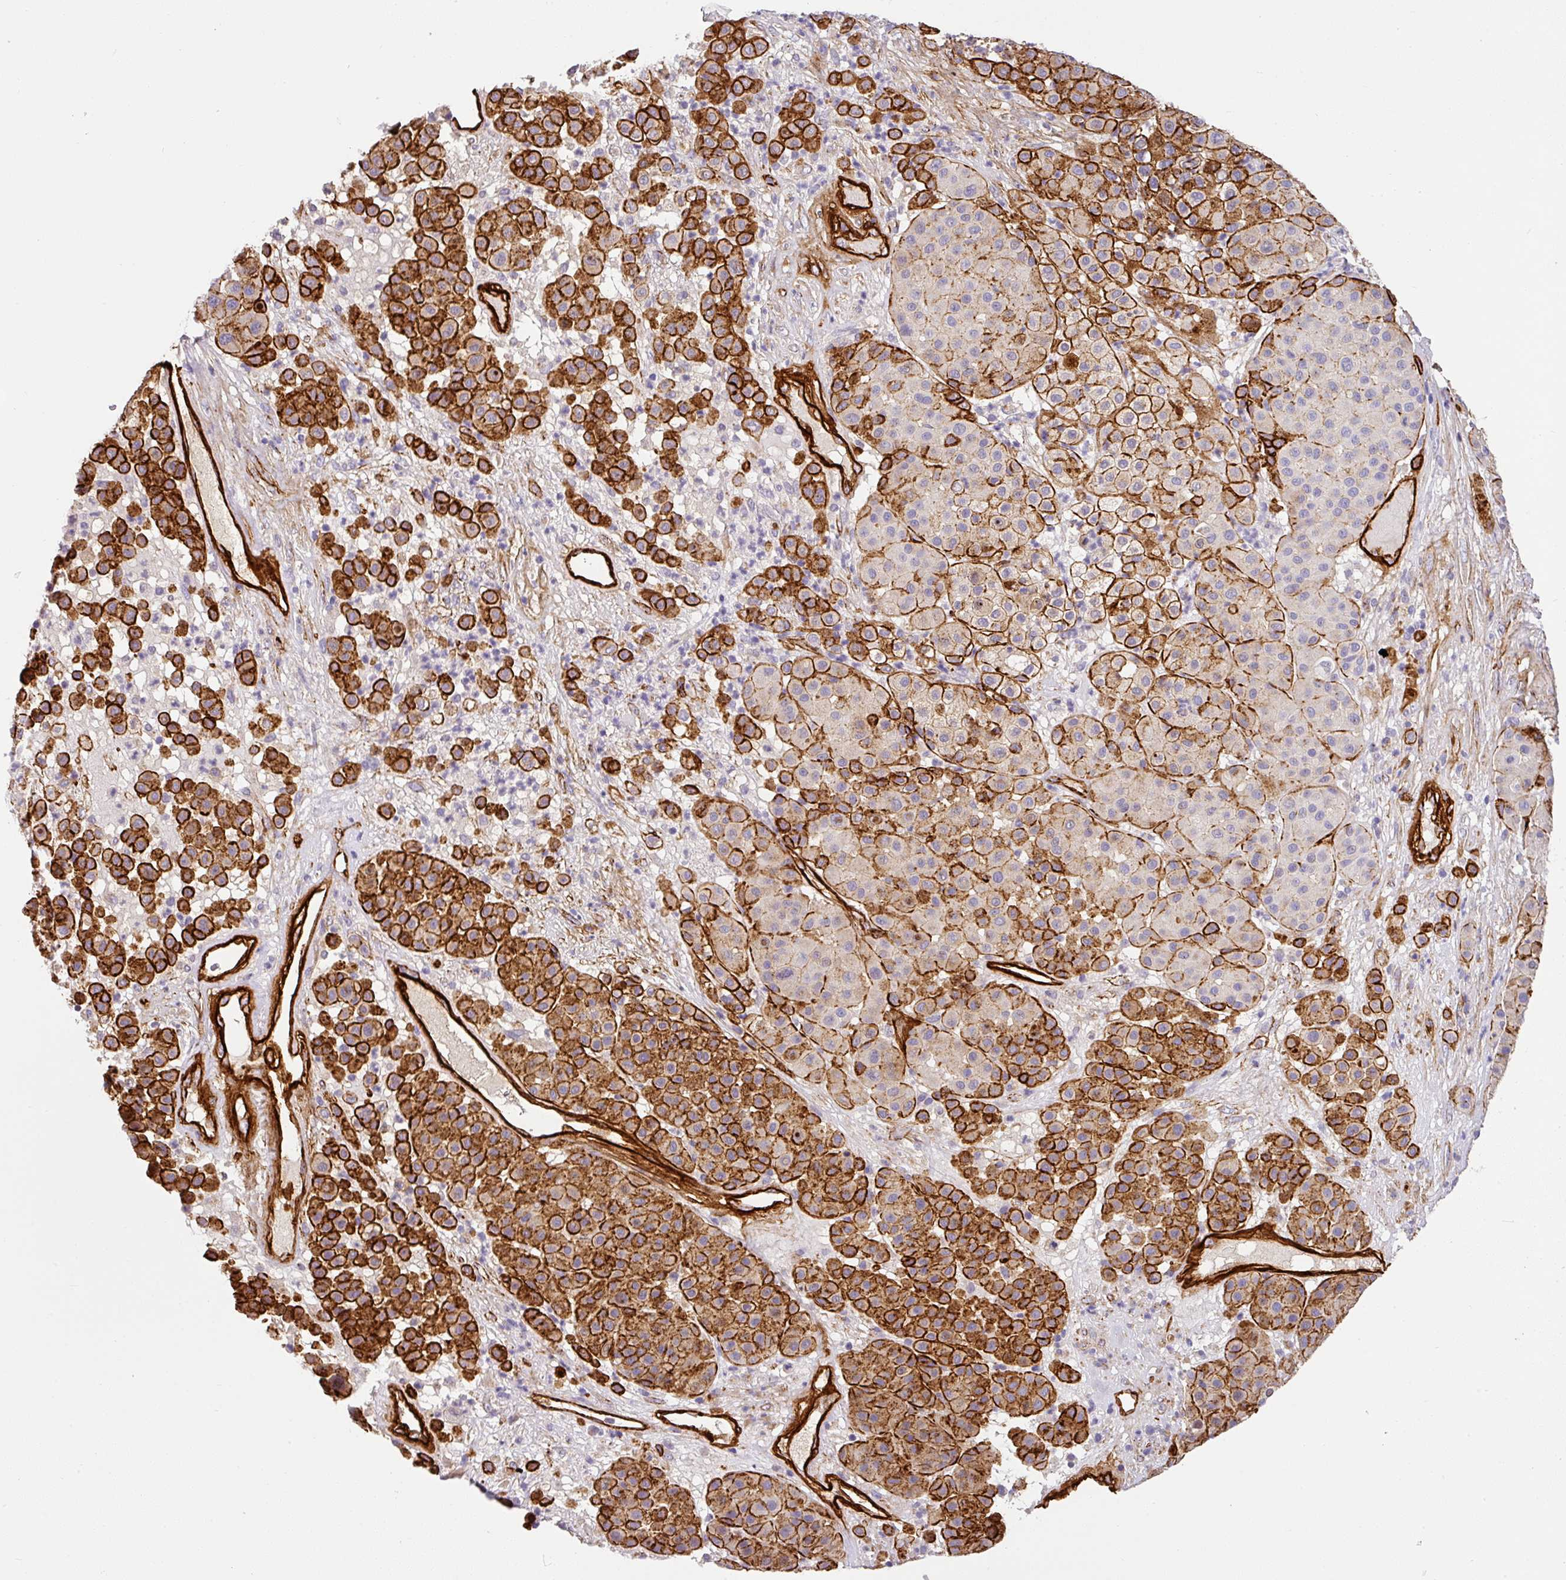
{"staining": {"intensity": "strong", "quantity": "25%-75%", "location": "cytoplasmic/membranous"}, "tissue": "melanoma", "cell_type": "Tumor cells", "image_type": "cancer", "snomed": [{"axis": "morphology", "description": "Malignant melanoma, Metastatic site"}, {"axis": "topography", "description": "Smooth muscle"}], "caption": "Immunohistochemistry image of neoplastic tissue: malignant melanoma (metastatic site) stained using immunohistochemistry (IHC) reveals high levels of strong protein expression localized specifically in the cytoplasmic/membranous of tumor cells, appearing as a cytoplasmic/membranous brown color.", "gene": "SLC25A17", "patient": {"sex": "male", "age": 41}}